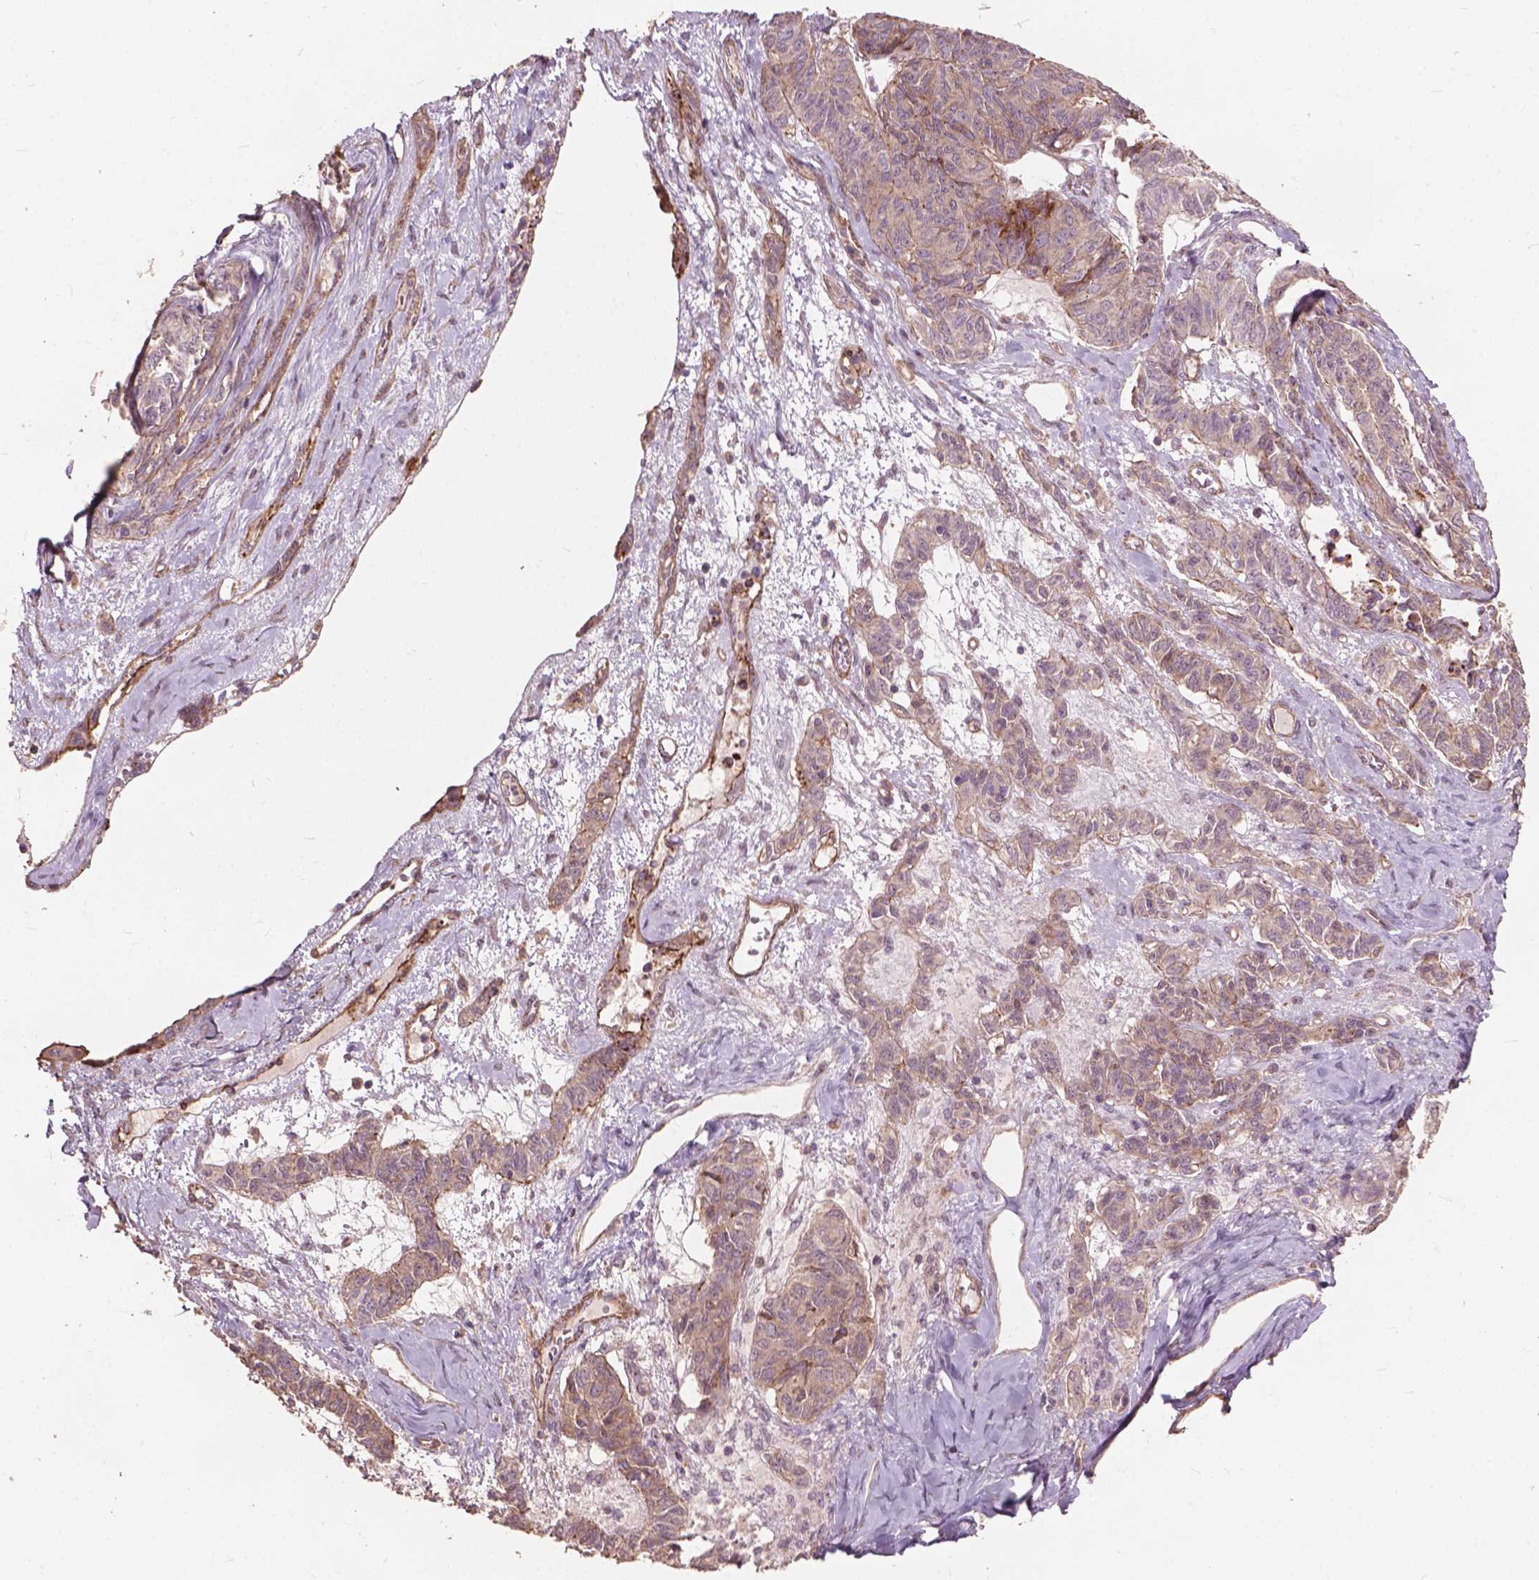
{"staining": {"intensity": "weak", "quantity": "25%-75%", "location": "cytoplasmic/membranous"}, "tissue": "ovarian cancer", "cell_type": "Tumor cells", "image_type": "cancer", "snomed": [{"axis": "morphology", "description": "Carcinoma, endometroid"}, {"axis": "topography", "description": "Ovary"}], "caption": "Immunohistochemistry histopathology image of ovarian cancer (endometroid carcinoma) stained for a protein (brown), which exhibits low levels of weak cytoplasmic/membranous positivity in approximately 25%-75% of tumor cells.", "gene": "FNIP1", "patient": {"sex": "female", "age": 80}}